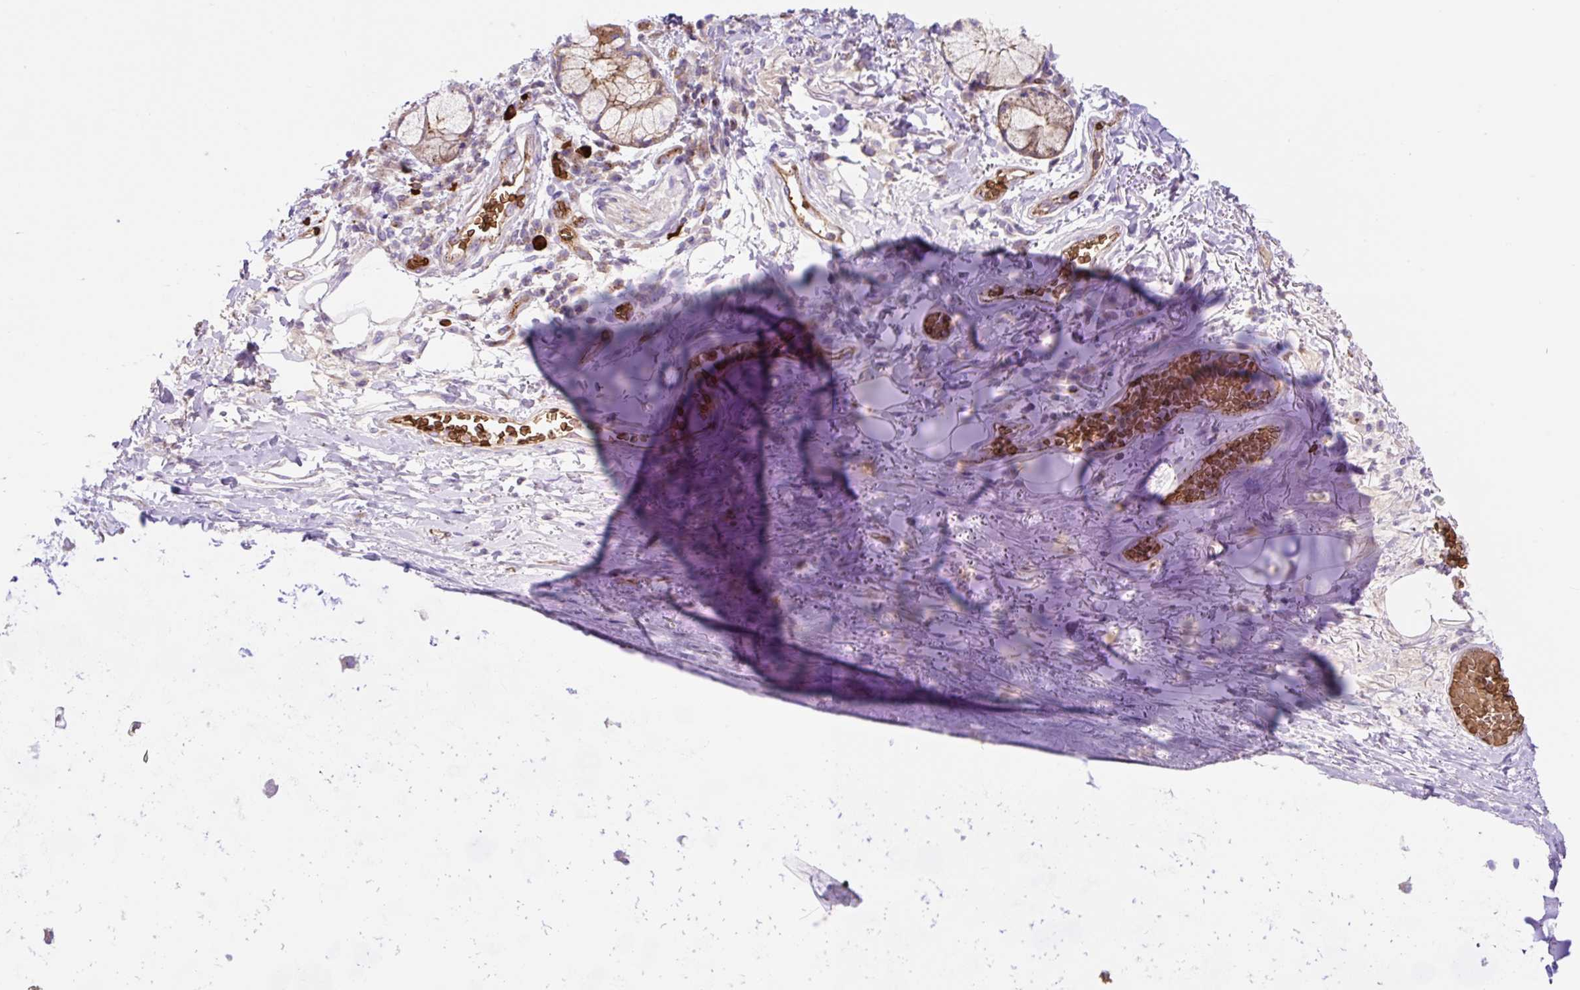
{"staining": {"intensity": "negative", "quantity": "none", "location": "none"}, "tissue": "adipose tissue", "cell_type": "Adipocytes", "image_type": "normal", "snomed": [{"axis": "morphology", "description": "Normal tissue, NOS"}, {"axis": "topography", "description": "Cartilage tissue"}, {"axis": "topography", "description": "Bronchus"}], "caption": "Adipose tissue was stained to show a protein in brown. There is no significant positivity in adipocytes. (DAB IHC visualized using brightfield microscopy, high magnification).", "gene": "HIP1R", "patient": {"sex": "male", "age": 56}}